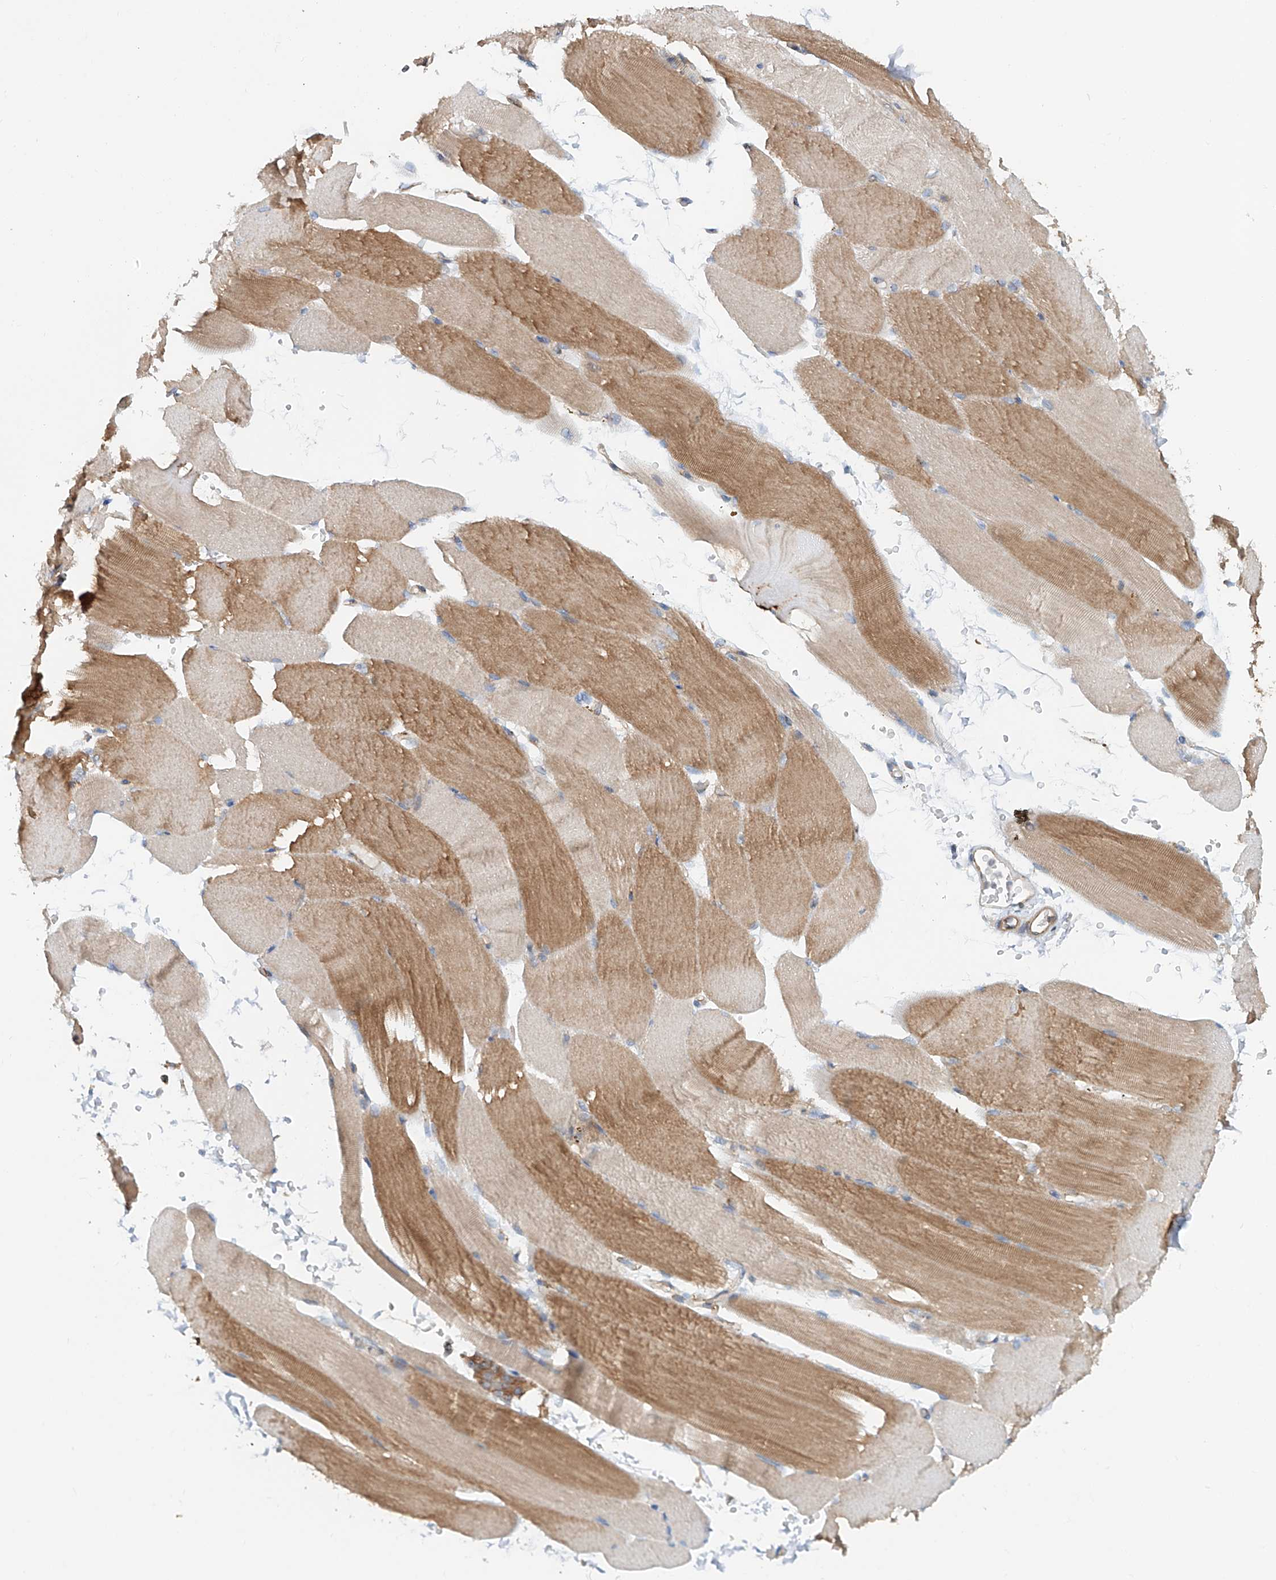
{"staining": {"intensity": "moderate", "quantity": "25%-75%", "location": "cytoplasmic/membranous"}, "tissue": "skeletal muscle", "cell_type": "Myocytes", "image_type": "normal", "snomed": [{"axis": "morphology", "description": "Normal tissue, NOS"}, {"axis": "topography", "description": "Skeletal muscle"}, {"axis": "topography", "description": "Parathyroid gland"}], "caption": "Immunohistochemical staining of benign skeletal muscle exhibits 25%-75% levels of moderate cytoplasmic/membranous protein positivity in about 25%-75% of myocytes. (IHC, brightfield microscopy, high magnification).", "gene": "SNAP29", "patient": {"sex": "female", "age": 37}}